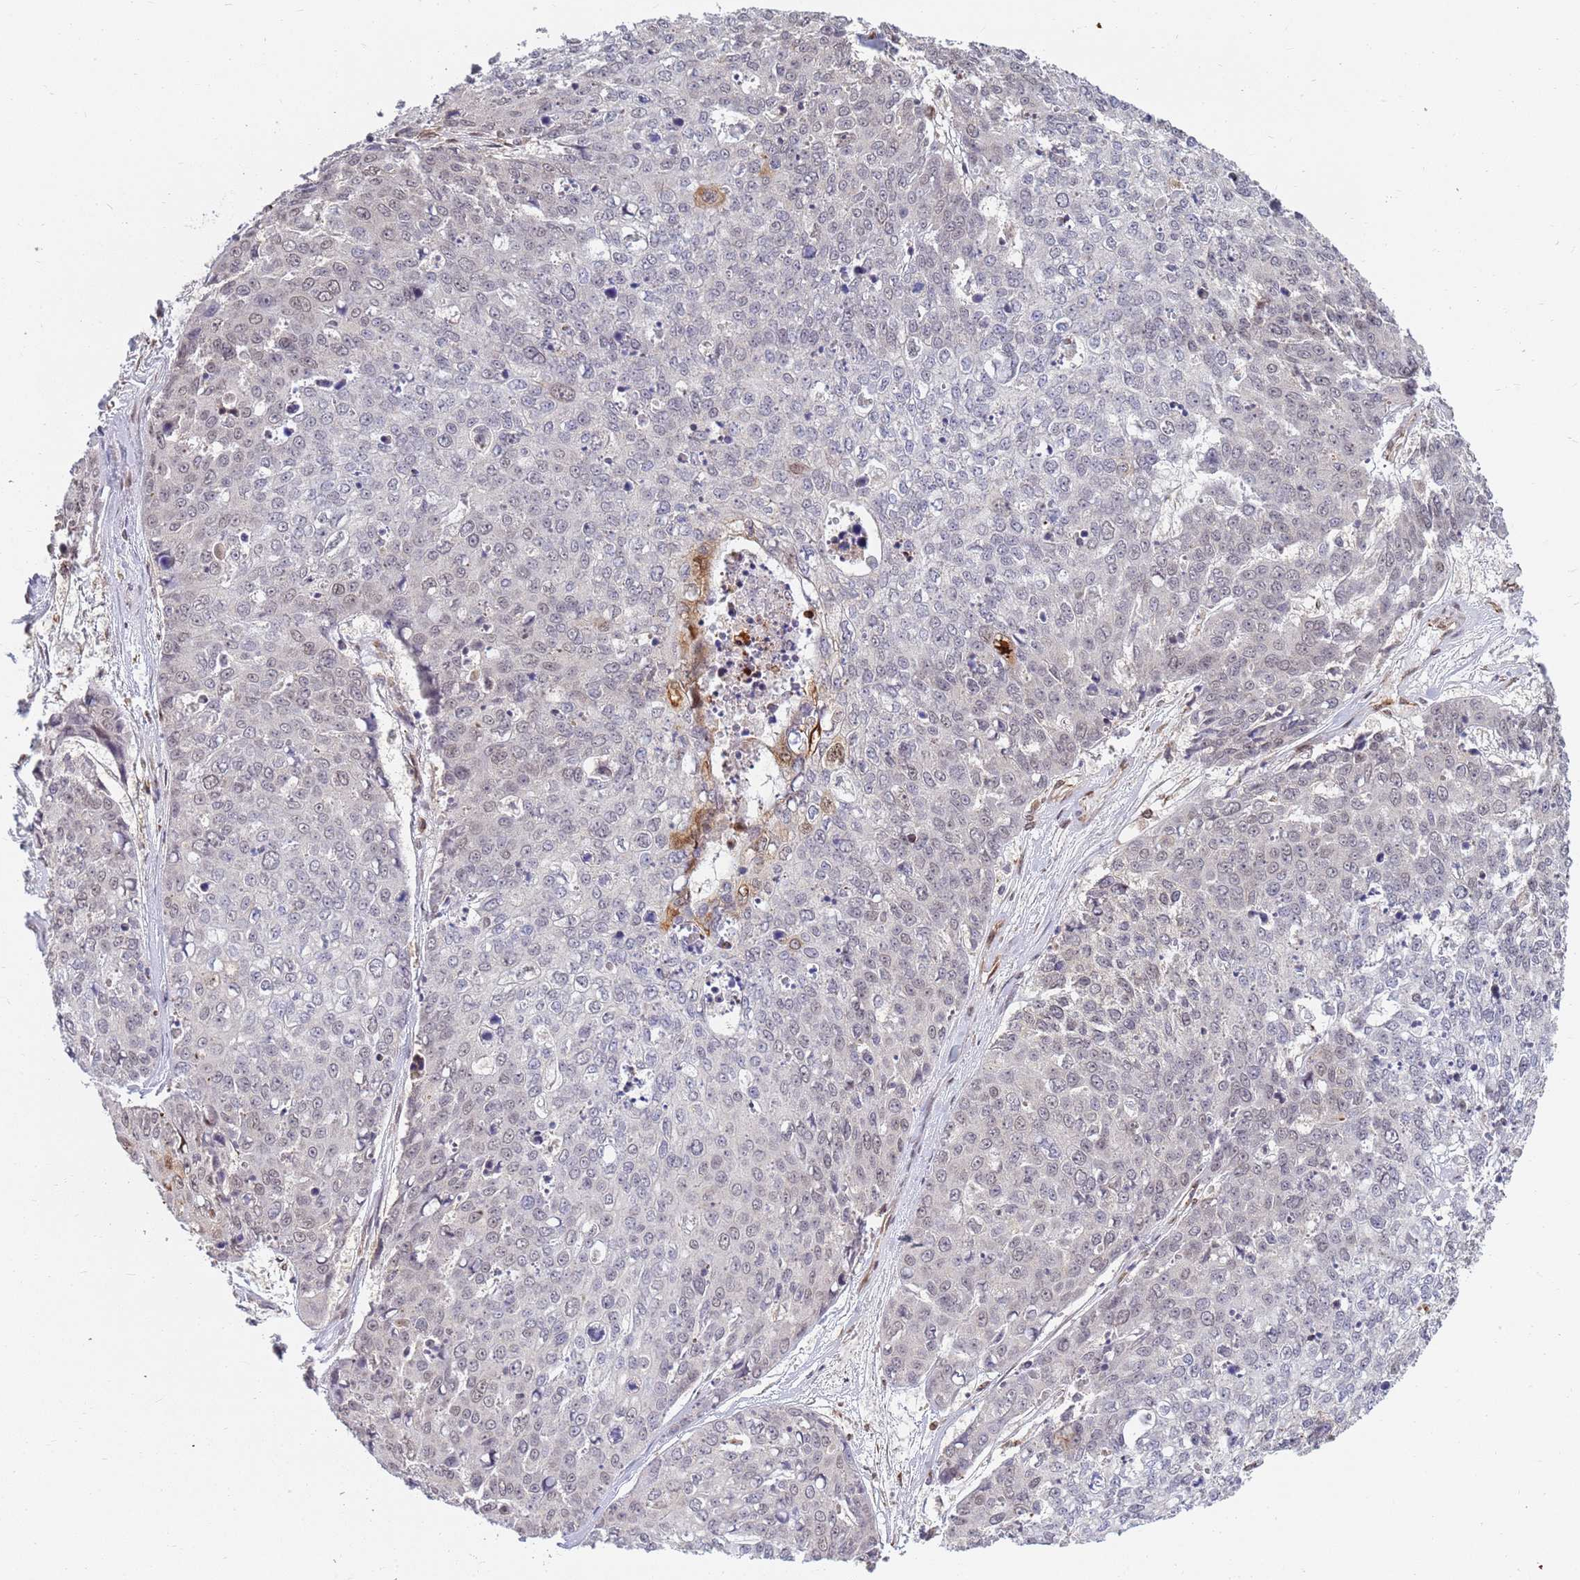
{"staining": {"intensity": "moderate", "quantity": "<25%", "location": "cytoplasmic/membranous,nuclear"}, "tissue": "skin cancer", "cell_type": "Tumor cells", "image_type": "cancer", "snomed": [{"axis": "morphology", "description": "Squamous cell carcinoma, NOS"}, {"axis": "topography", "description": "Skin"}], "caption": "Squamous cell carcinoma (skin) tissue exhibits moderate cytoplasmic/membranous and nuclear expression in approximately <25% of tumor cells", "gene": "CEP170", "patient": {"sex": "female", "age": 44}}